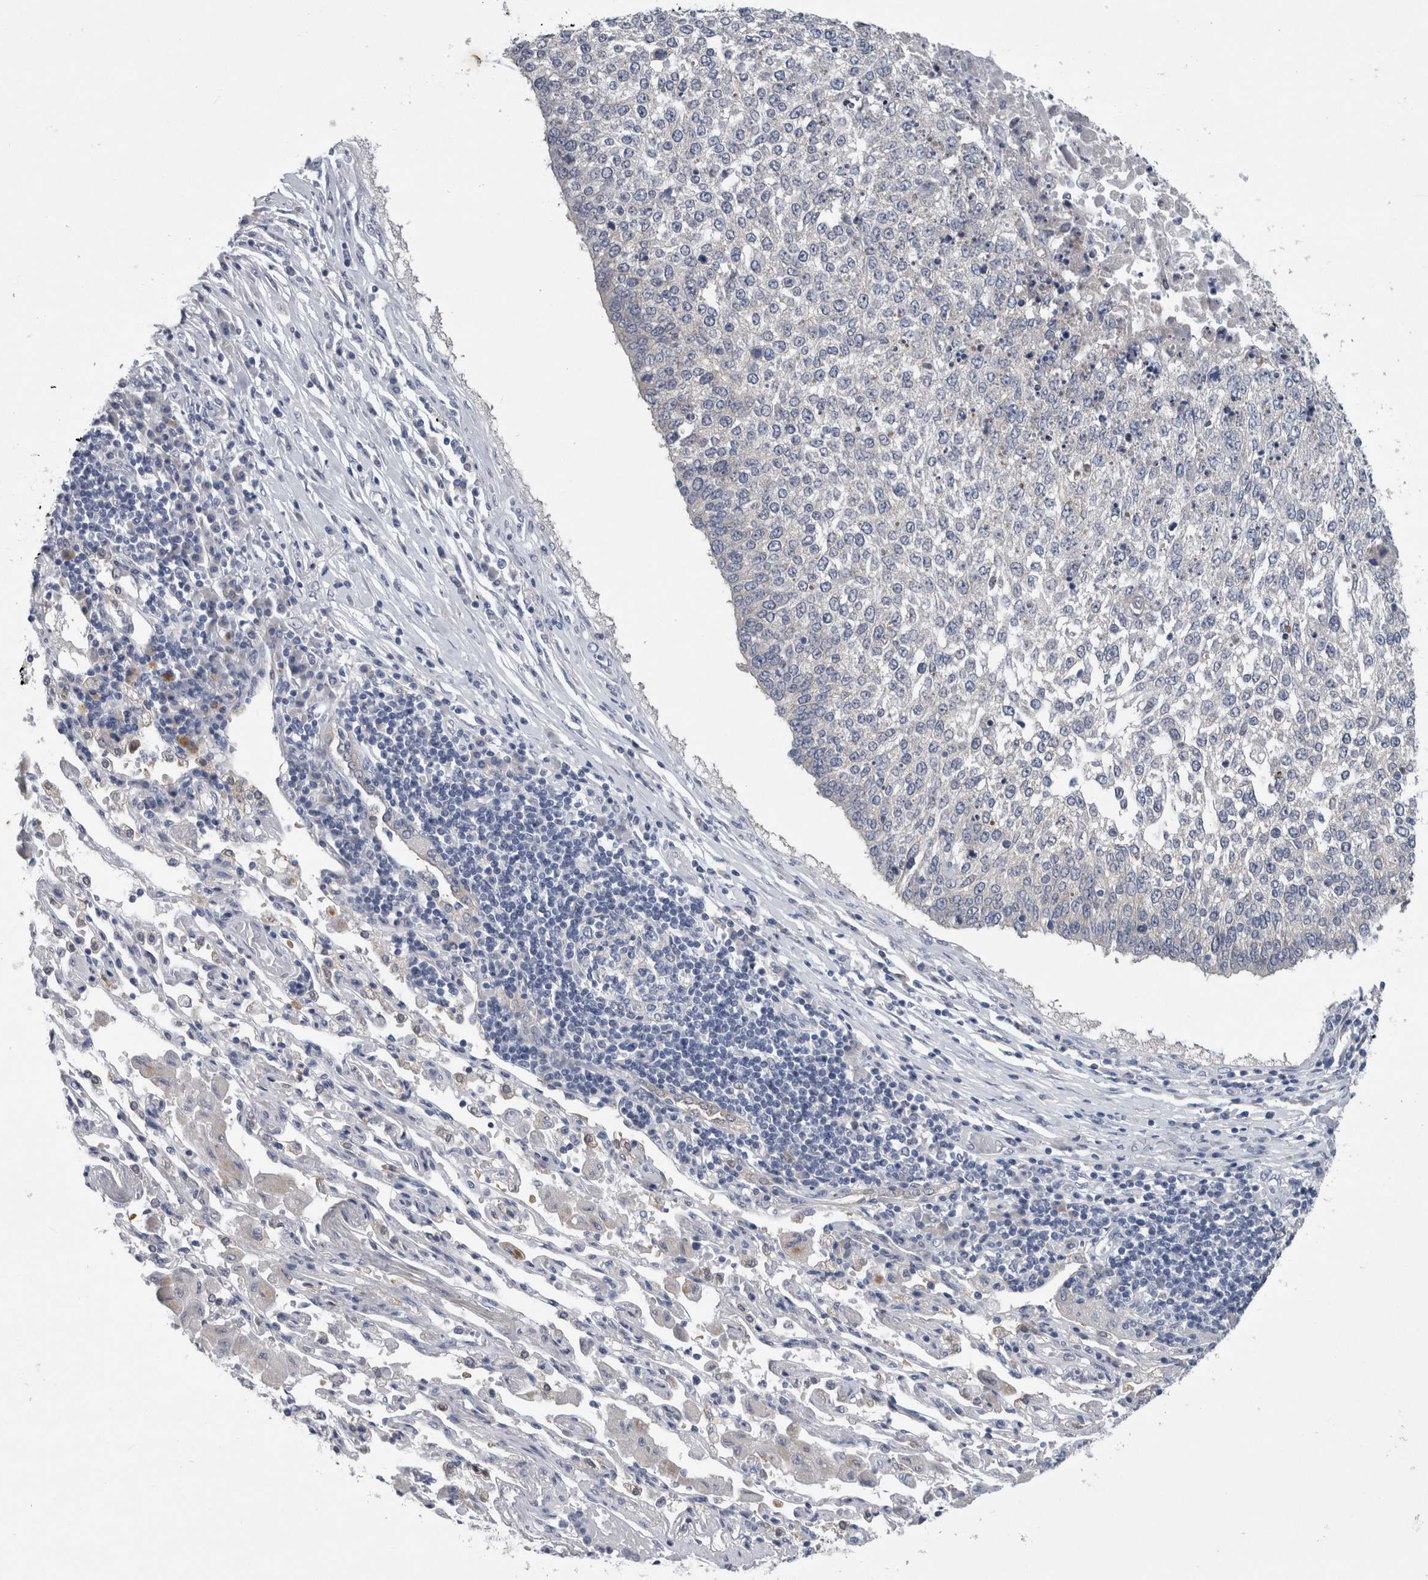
{"staining": {"intensity": "negative", "quantity": "none", "location": "none"}, "tissue": "lung cancer", "cell_type": "Tumor cells", "image_type": "cancer", "snomed": [{"axis": "morphology", "description": "Normal tissue, NOS"}, {"axis": "morphology", "description": "Squamous cell carcinoma, NOS"}, {"axis": "topography", "description": "Cartilage tissue"}, {"axis": "topography", "description": "Bronchus"}, {"axis": "topography", "description": "Lung"}, {"axis": "topography", "description": "Peripheral nerve tissue"}], "caption": "A histopathology image of human squamous cell carcinoma (lung) is negative for staining in tumor cells.", "gene": "FAM83H", "patient": {"sex": "female", "age": 49}}